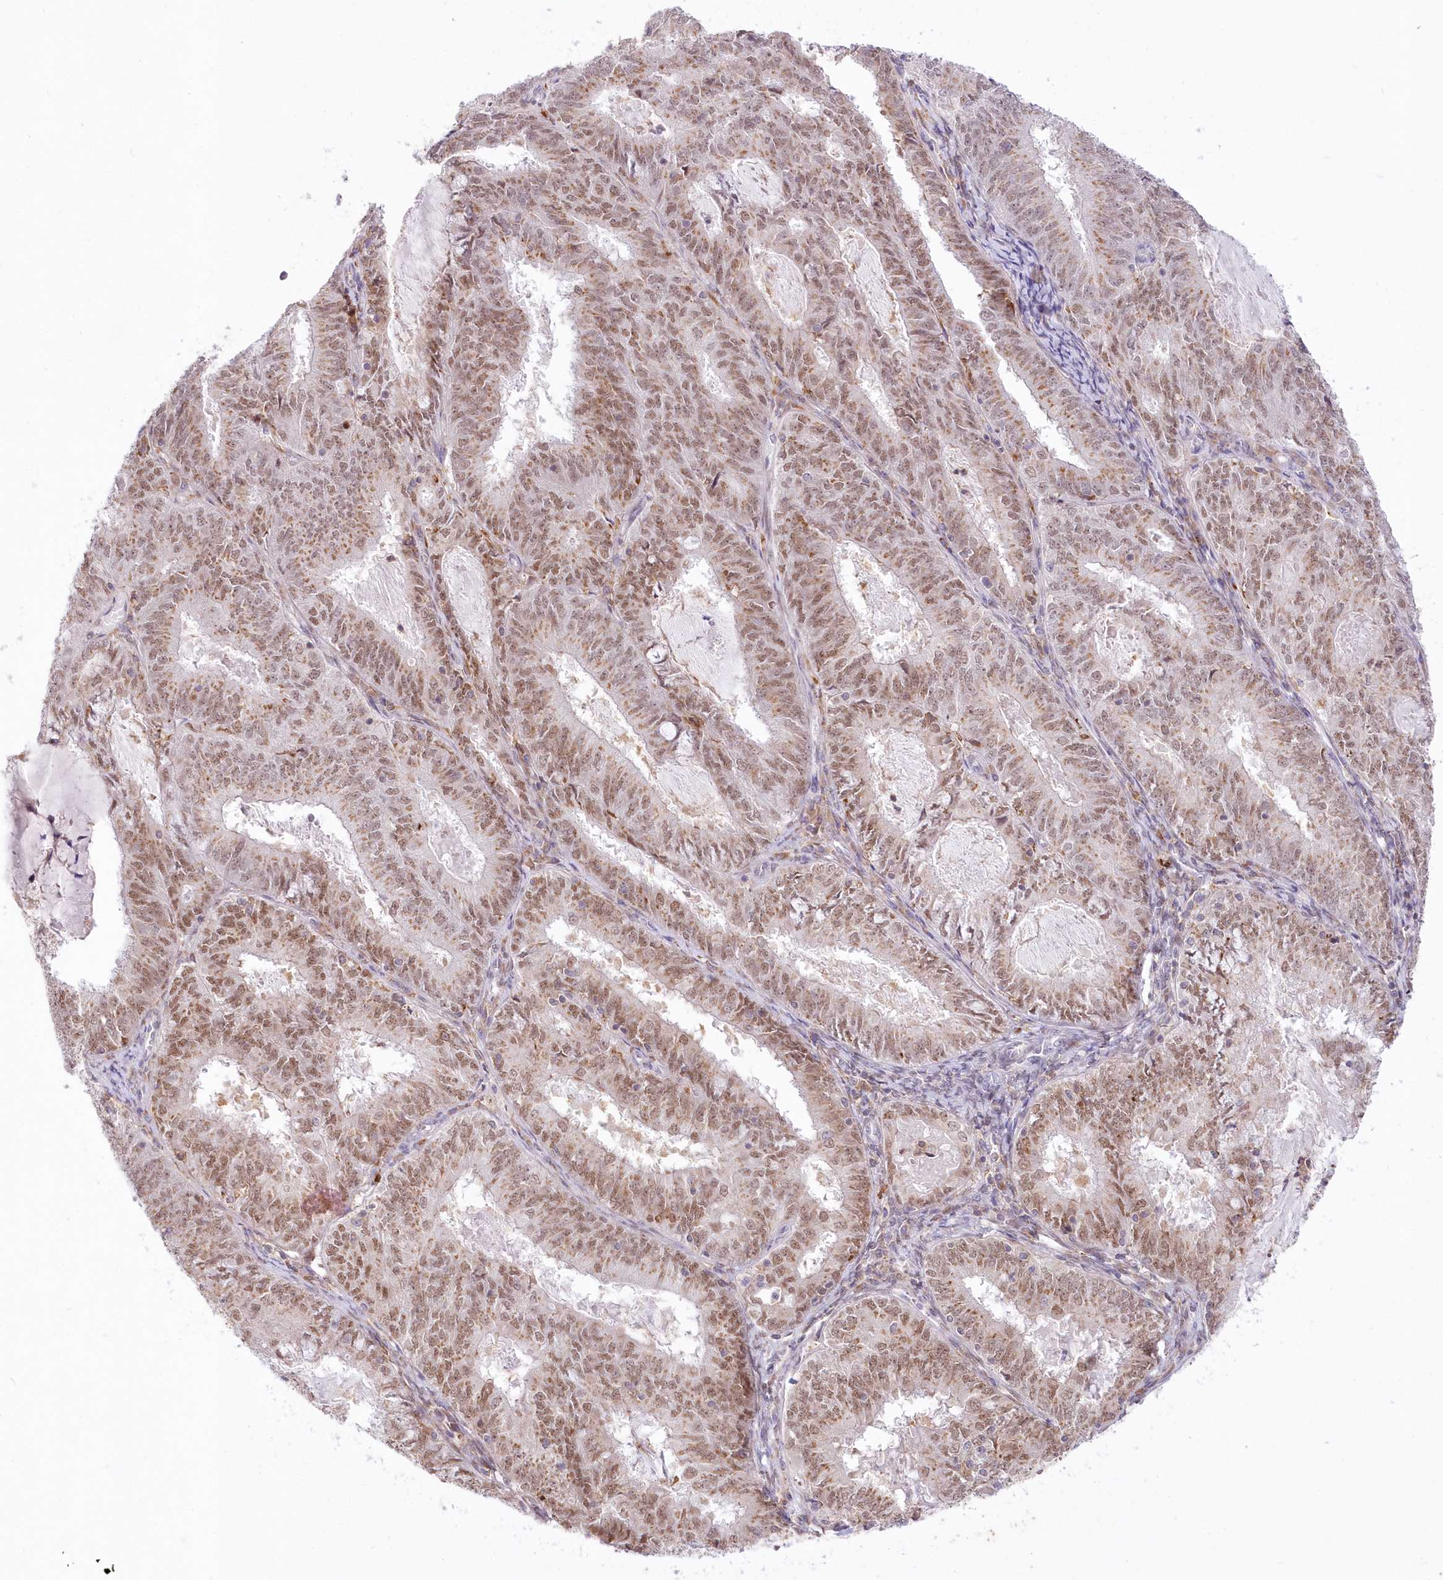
{"staining": {"intensity": "moderate", "quantity": ">75%", "location": "nuclear"}, "tissue": "endometrial cancer", "cell_type": "Tumor cells", "image_type": "cancer", "snomed": [{"axis": "morphology", "description": "Adenocarcinoma, NOS"}, {"axis": "topography", "description": "Endometrium"}], "caption": "An image of human endometrial cancer (adenocarcinoma) stained for a protein reveals moderate nuclear brown staining in tumor cells.", "gene": "LDB1", "patient": {"sex": "female", "age": 57}}